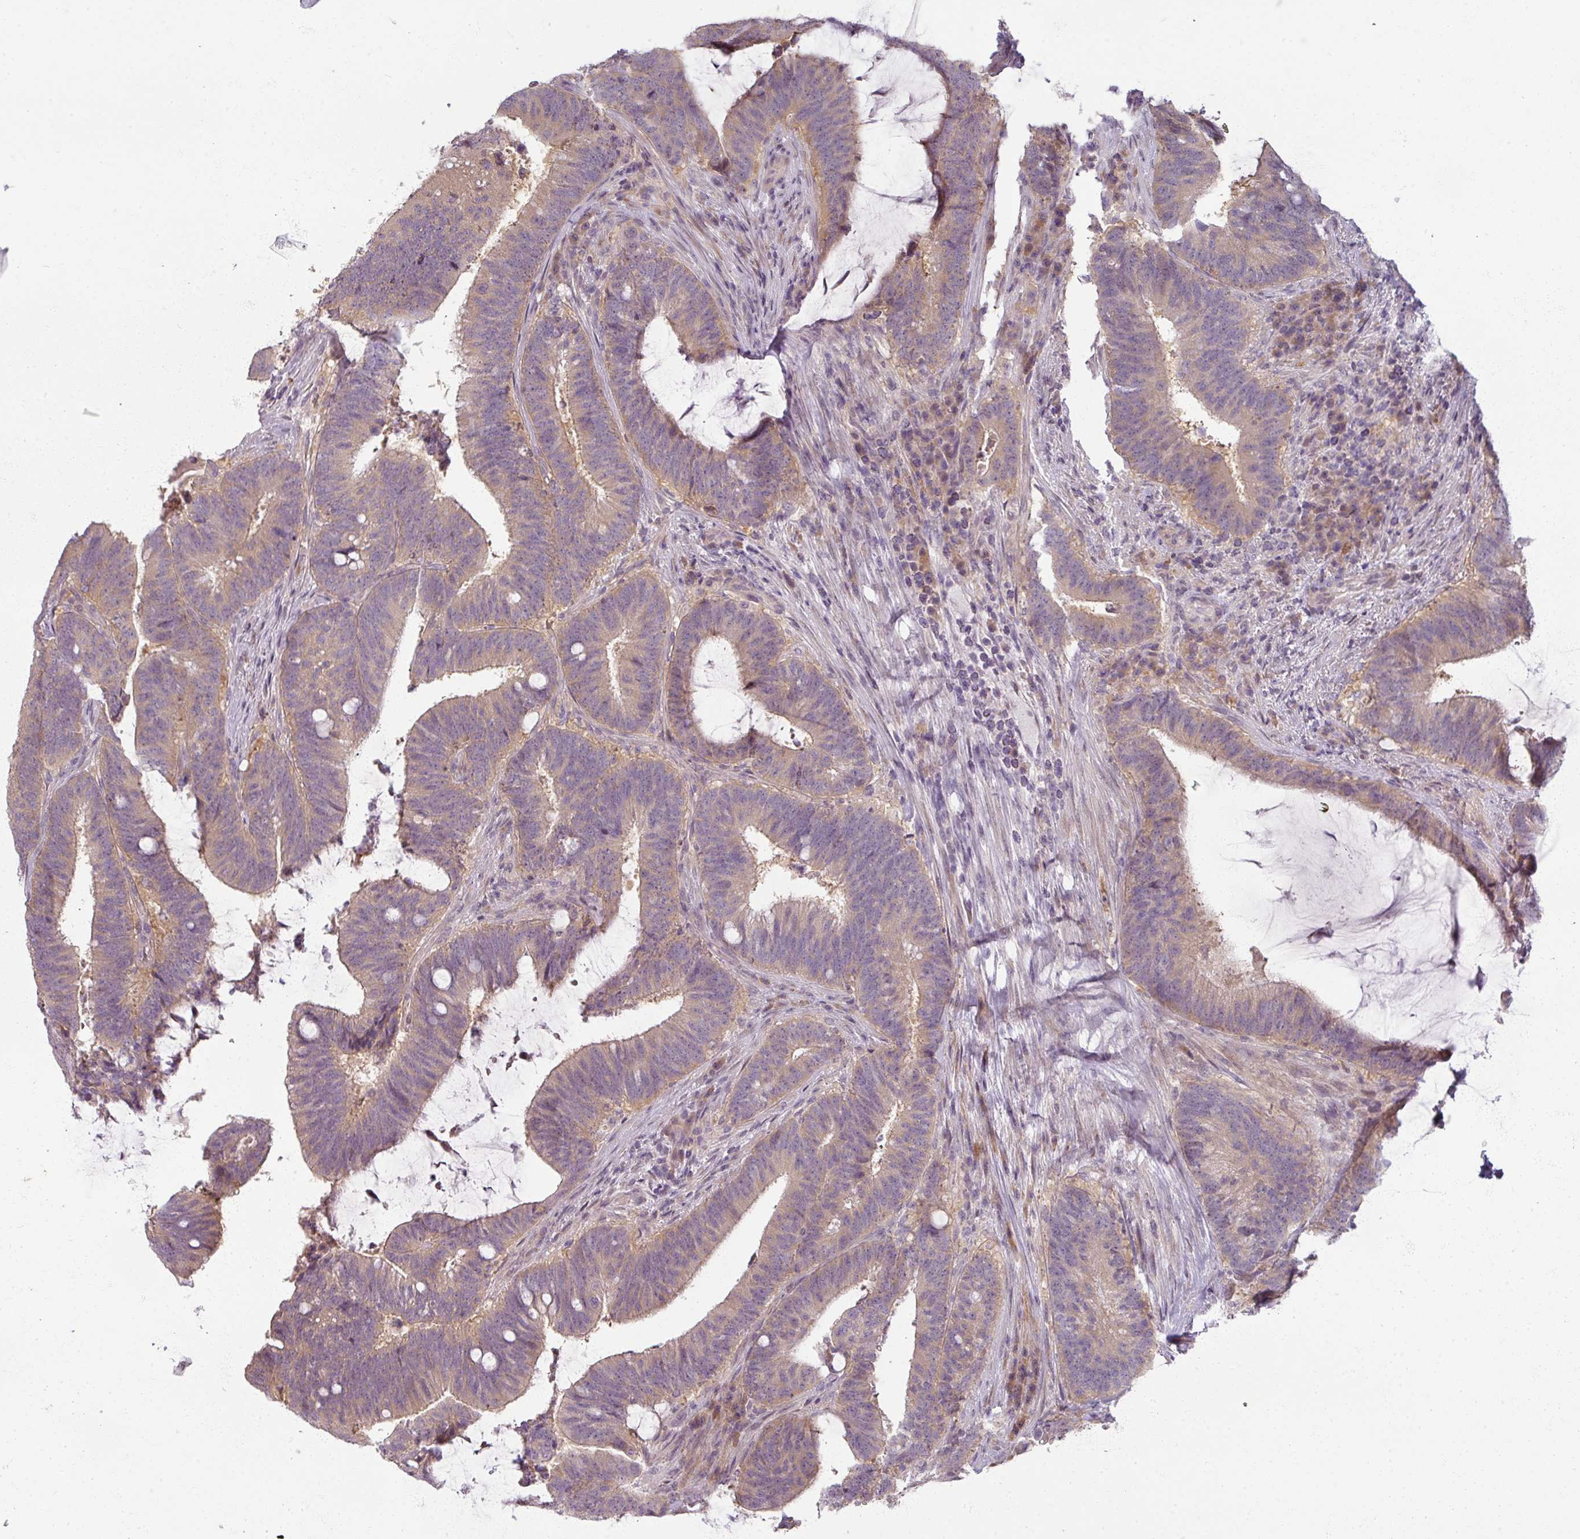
{"staining": {"intensity": "weak", "quantity": "25%-75%", "location": "cytoplasmic/membranous"}, "tissue": "colorectal cancer", "cell_type": "Tumor cells", "image_type": "cancer", "snomed": [{"axis": "morphology", "description": "Adenocarcinoma, NOS"}, {"axis": "topography", "description": "Colon"}], "caption": "Brown immunohistochemical staining in human colorectal cancer (adenocarcinoma) reveals weak cytoplasmic/membranous positivity in about 25%-75% of tumor cells.", "gene": "MYMK", "patient": {"sex": "female", "age": 43}}